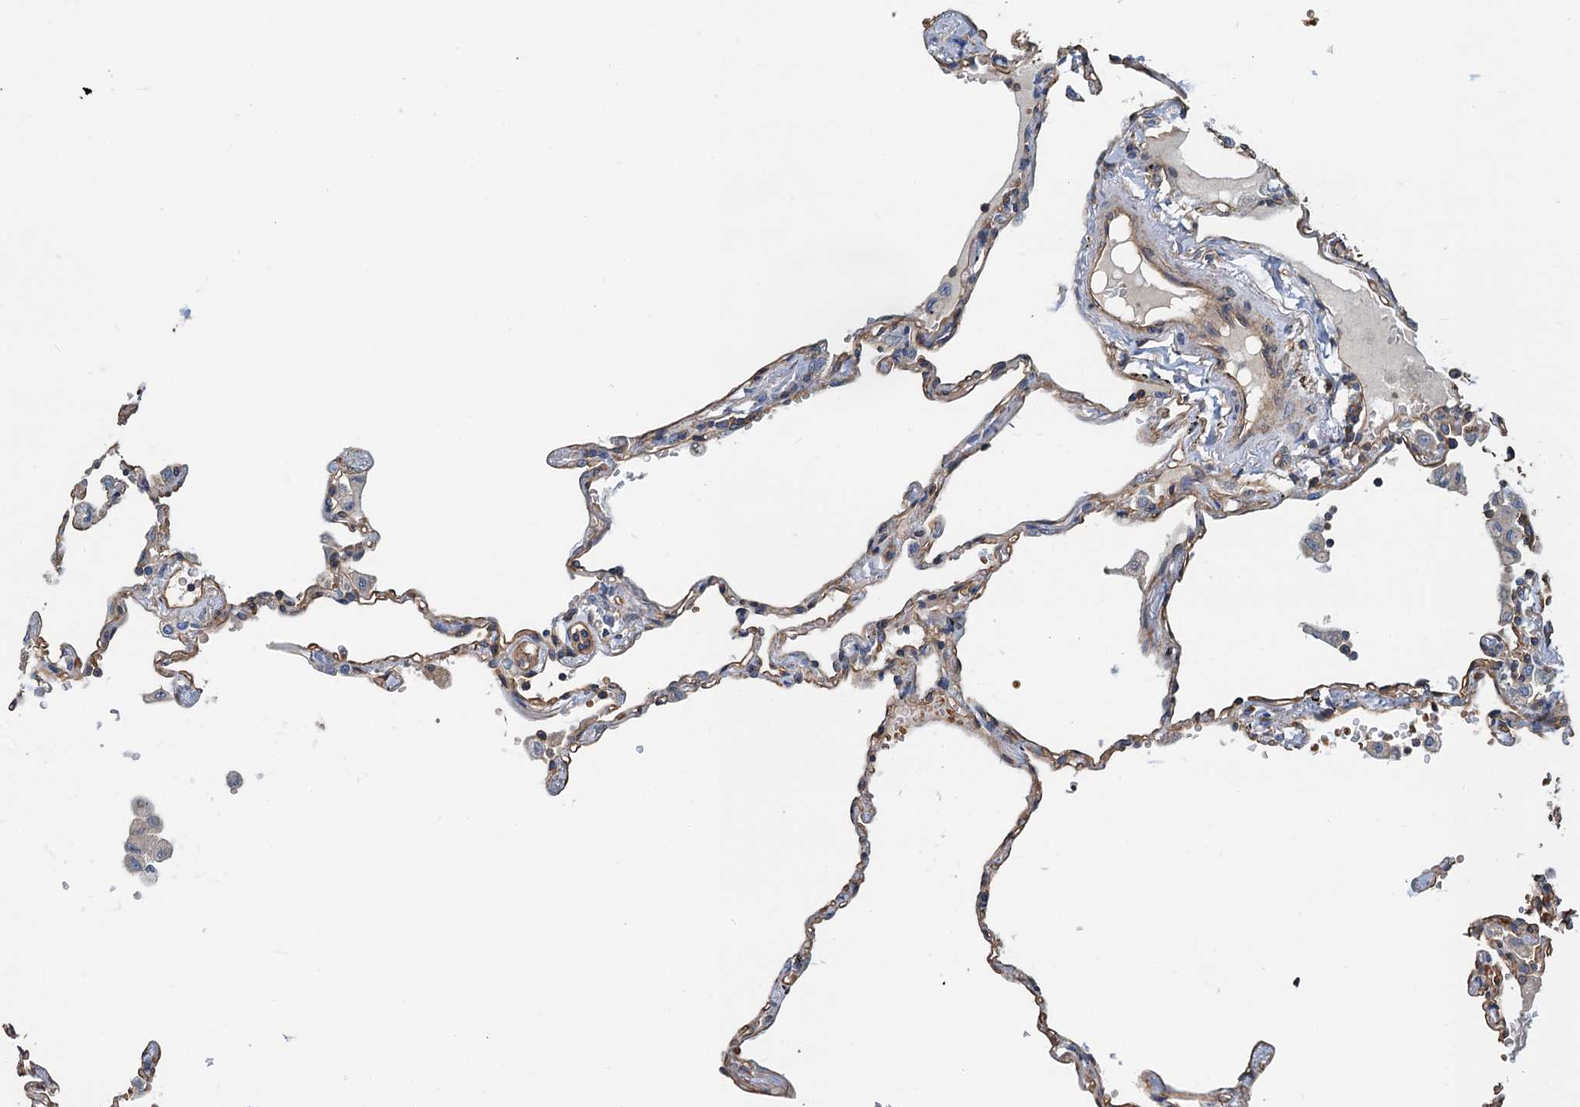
{"staining": {"intensity": "weak", "quantity": "25%-75%", "location": "cytoplasmic/membranous"}, "tissue": "lung", "cell_type": "Alveolar cells", "image_type": "normal", "snomed": [{"axis": "morphology", "description": "Normal tissue, NOS"}, {"axis": "topography", "description": "Lung"}], "caption": "Alveolar cells display low levels of weak cytoplasmic/membranous expression in approximately 25%-75% of cells in unremarkable human lung.", "gene": "ROGDI", "patient": {"sex": "female", "age": 67}}